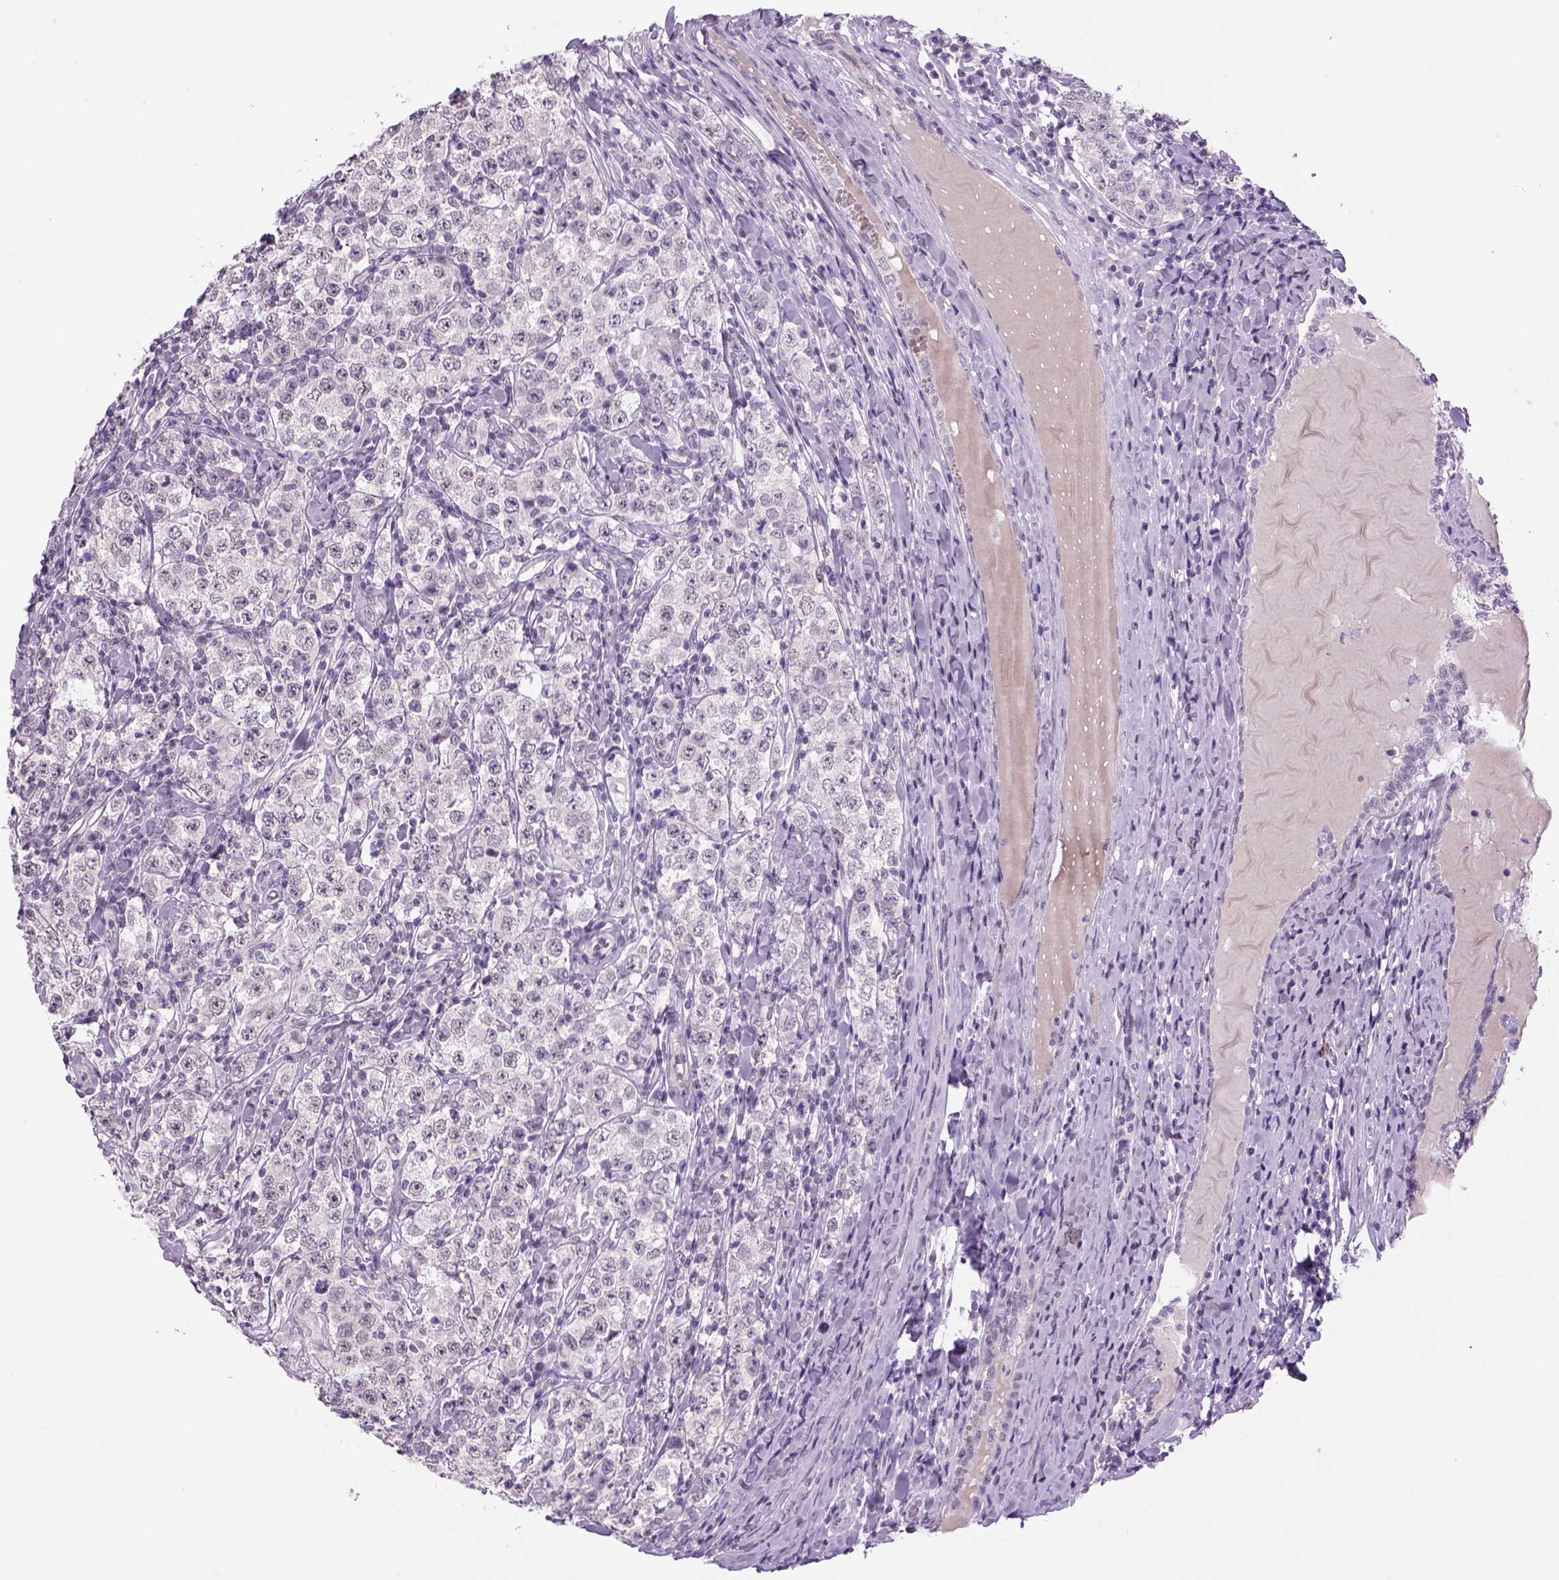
{"staining": {"intensity": "negative", "quantity": "none", "location": "none"}, "tissue": "testis cancer", "cell_type": "Tumor cells", "image_type": "cancer", "snomed": [{"axis": "morphology", "description": "Seminoma, NOS"}, {"axis": "morphology", "description": "Carcinoma, Embryonal, NOS"}, {"axis": "topography", "description": "Testis"}], "caption": "Human testis cancer stained for a protein using immunohistochemistry (IHC) displays no positivity in tumor cells.", "gene": "DBH", "patient": {"sex": "male", "age": 41}}